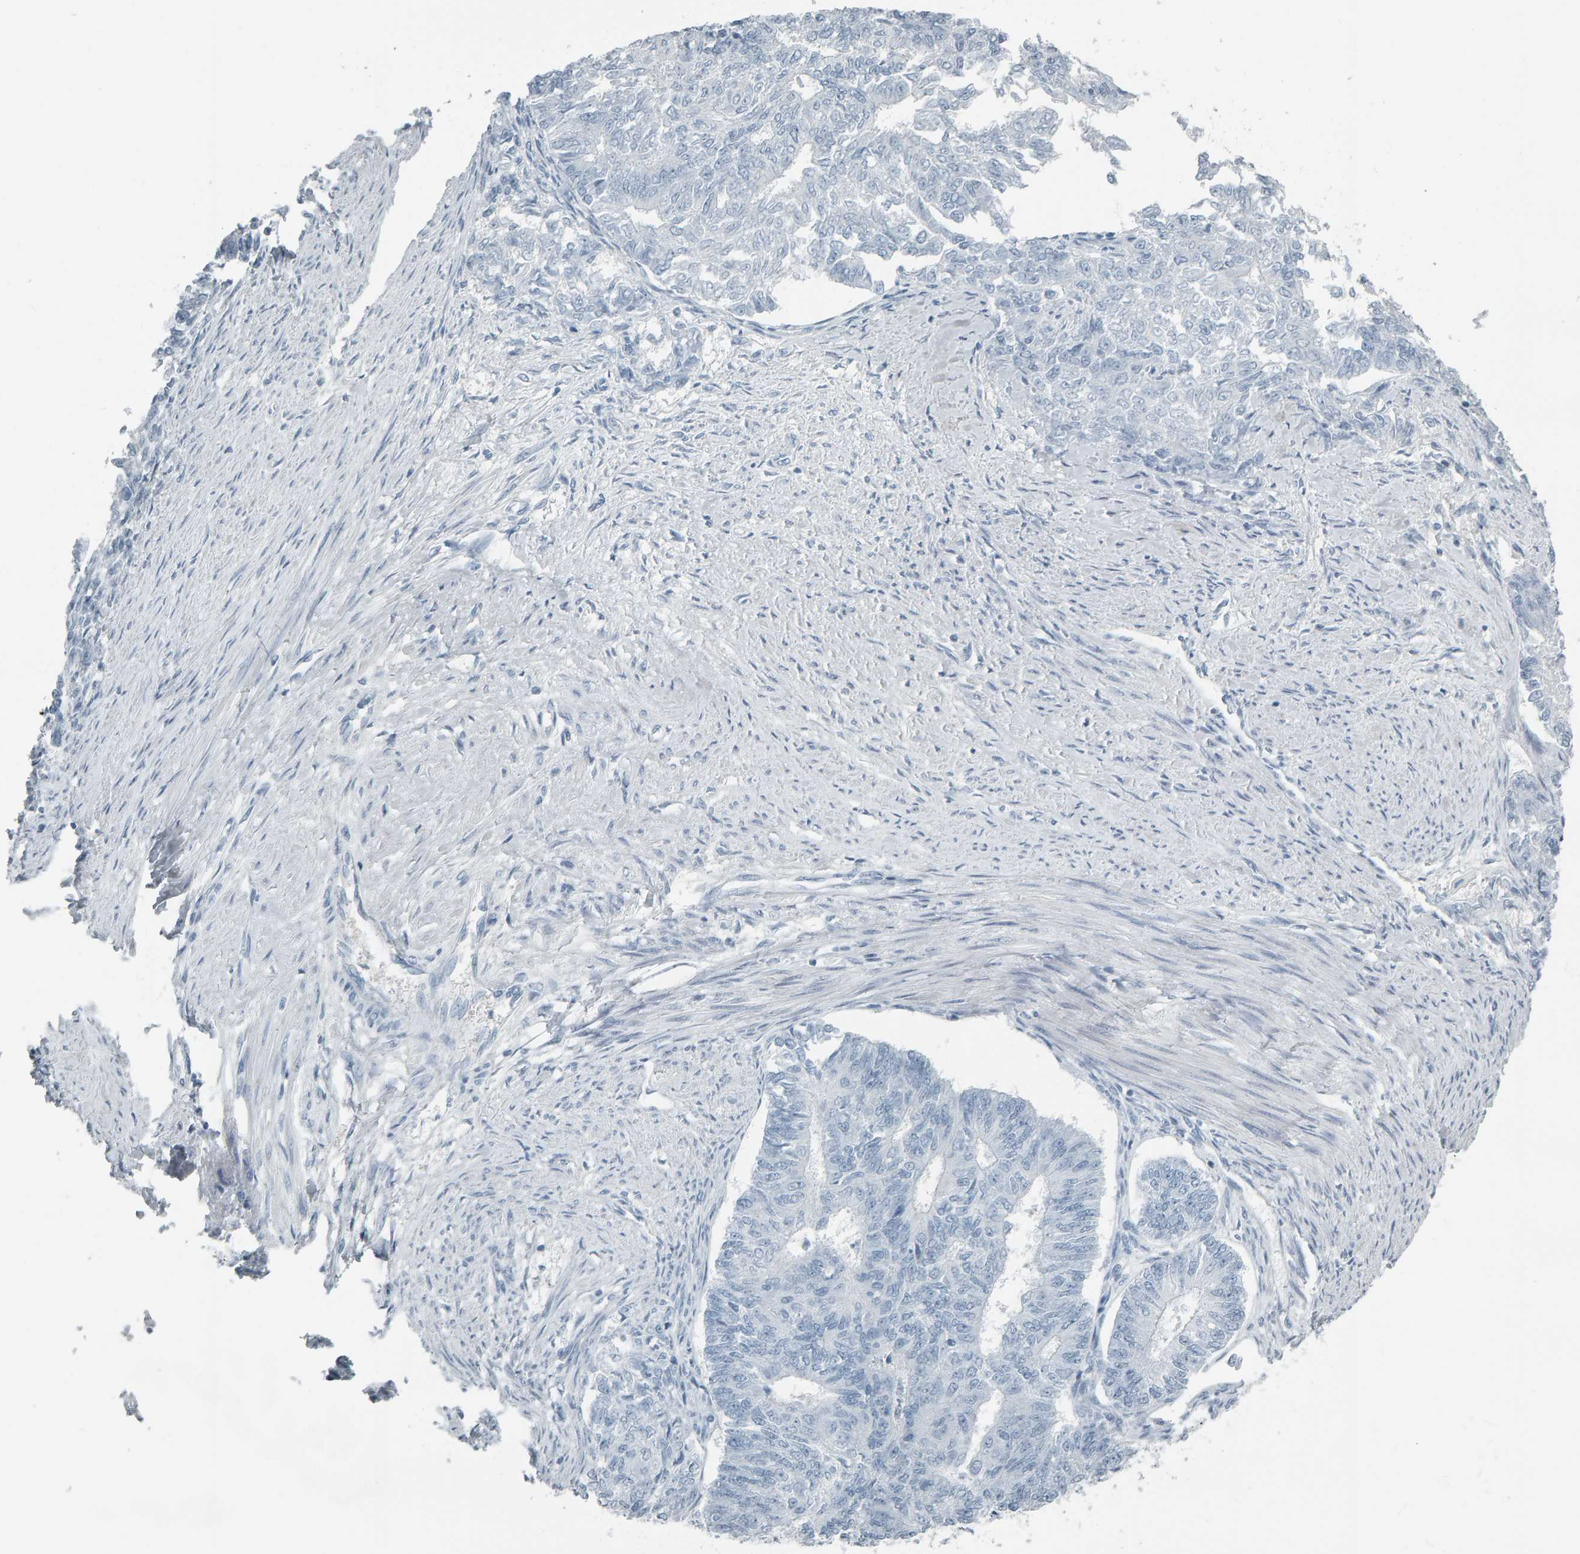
{"staining": {"intensity": "negative", "quantity": "none", "location": "none"}, "tissue": "endometrial cancer", "cell_type": "Tumor cells", "image_type": "cancer", "snomed": [{"axis": "morphology", "description": "Adenocarcinoma, NOS"}, {"axis": "topography", "description": "Endometrium"}], "caption": "DAB immunohistochemical staining of human endometrial cancer exhibits no significant expression in tumor cells. (DAB (3,3'-diaminobenzidine) immunohistochemistry, high magnification).", "gene": "PYY", "patient": {"sex": "female", "age": 32}}